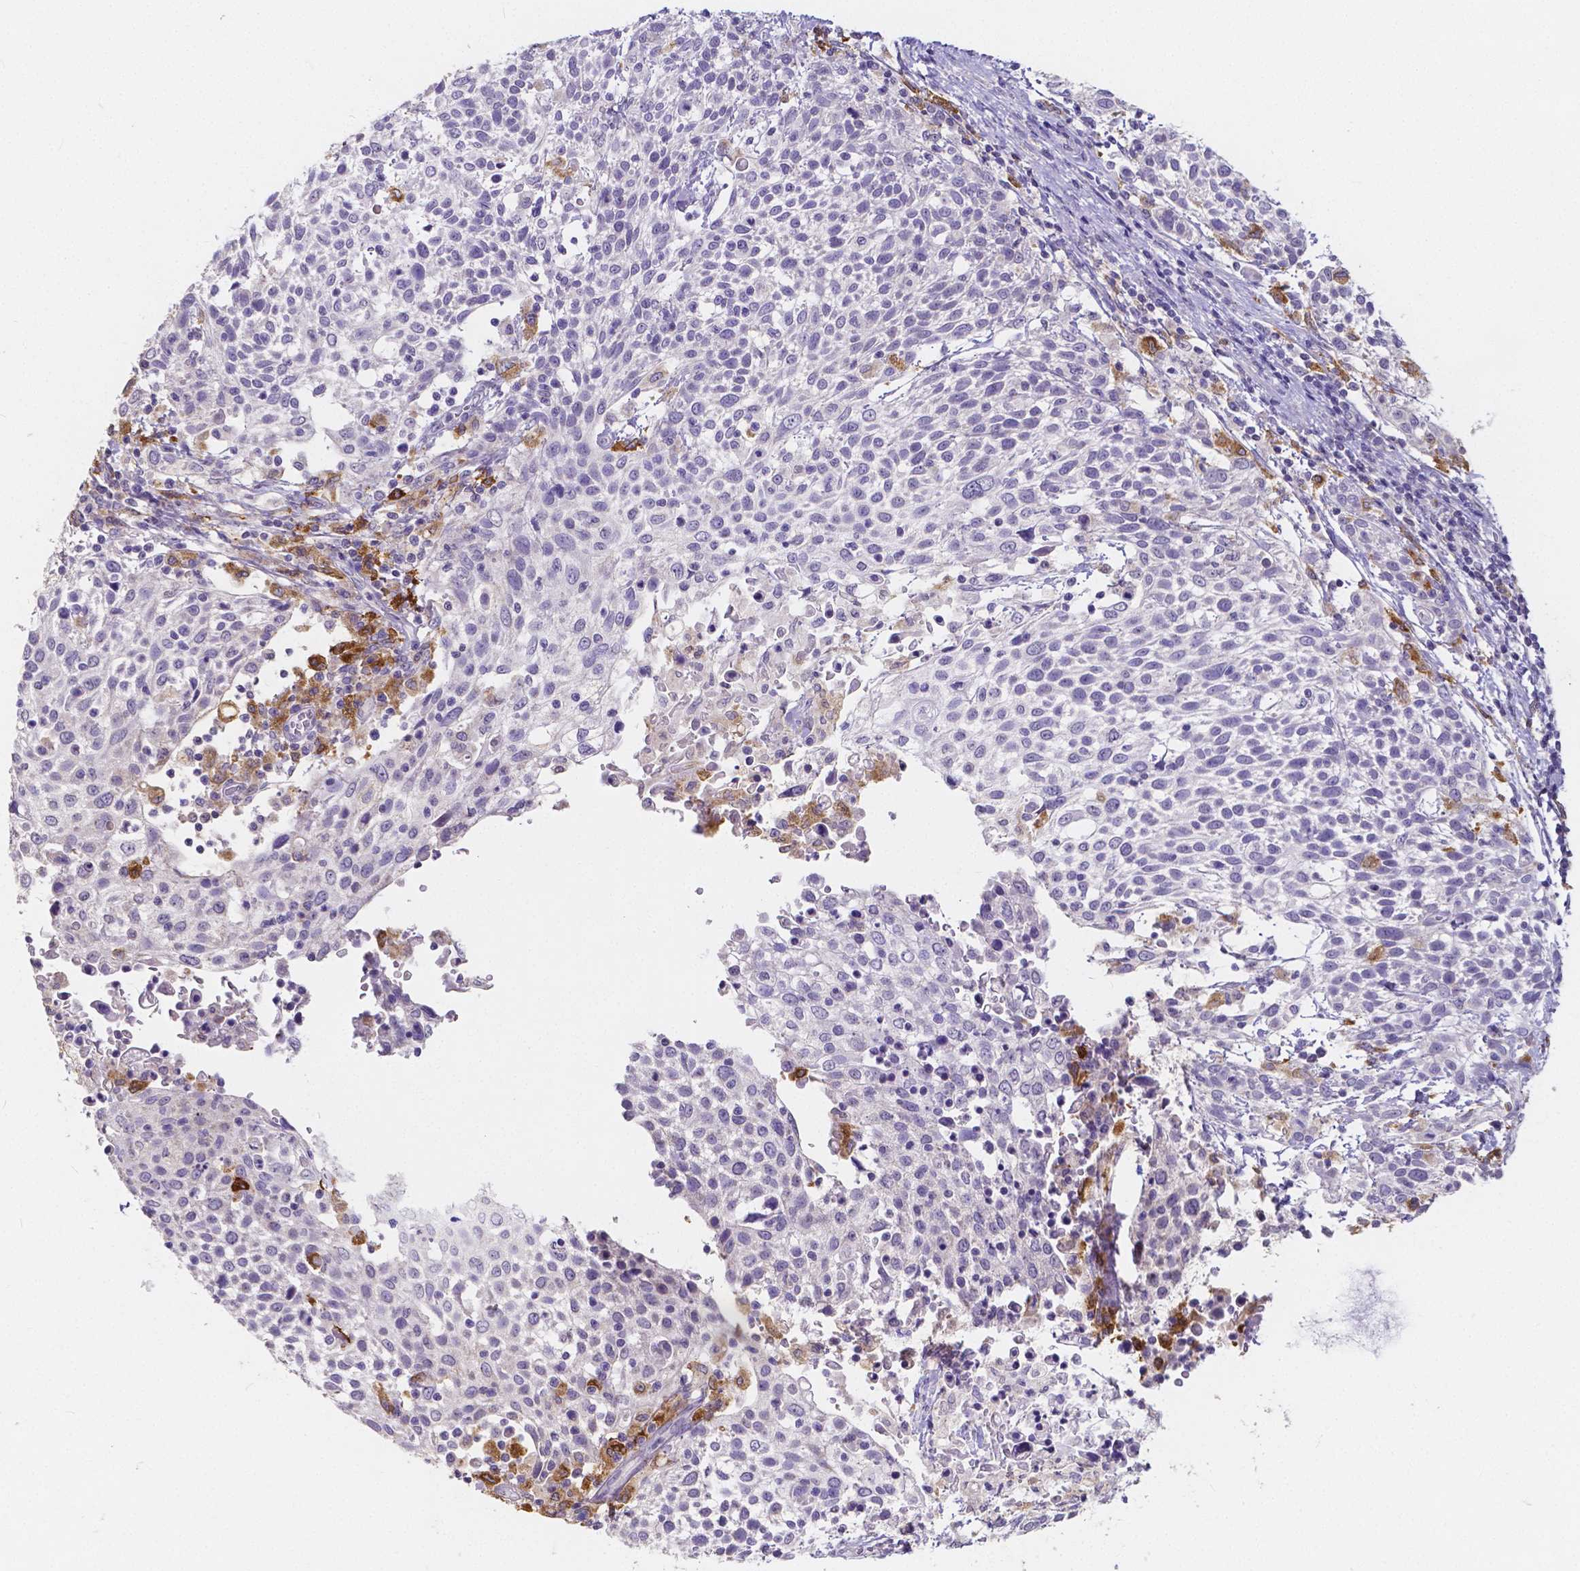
{"staining": {"intensity": "negative", "quantity": "none", "location": "none"}, "tissue": "cervical cancer", "cell_type": "Tumor cells", "image_type": "cancer", "snomed": [{"axis": "morphology", "description": "Squamous cell carcinoma, NOS"}, {"axis": "topography", "description": "Cervix"}], "caption": "IHC image of cervical cancer stained for a protein (brown), which reveals no expression in tumor cells.", "gene": "ACP5", "patient": {"sex": "female", "age": 61}}